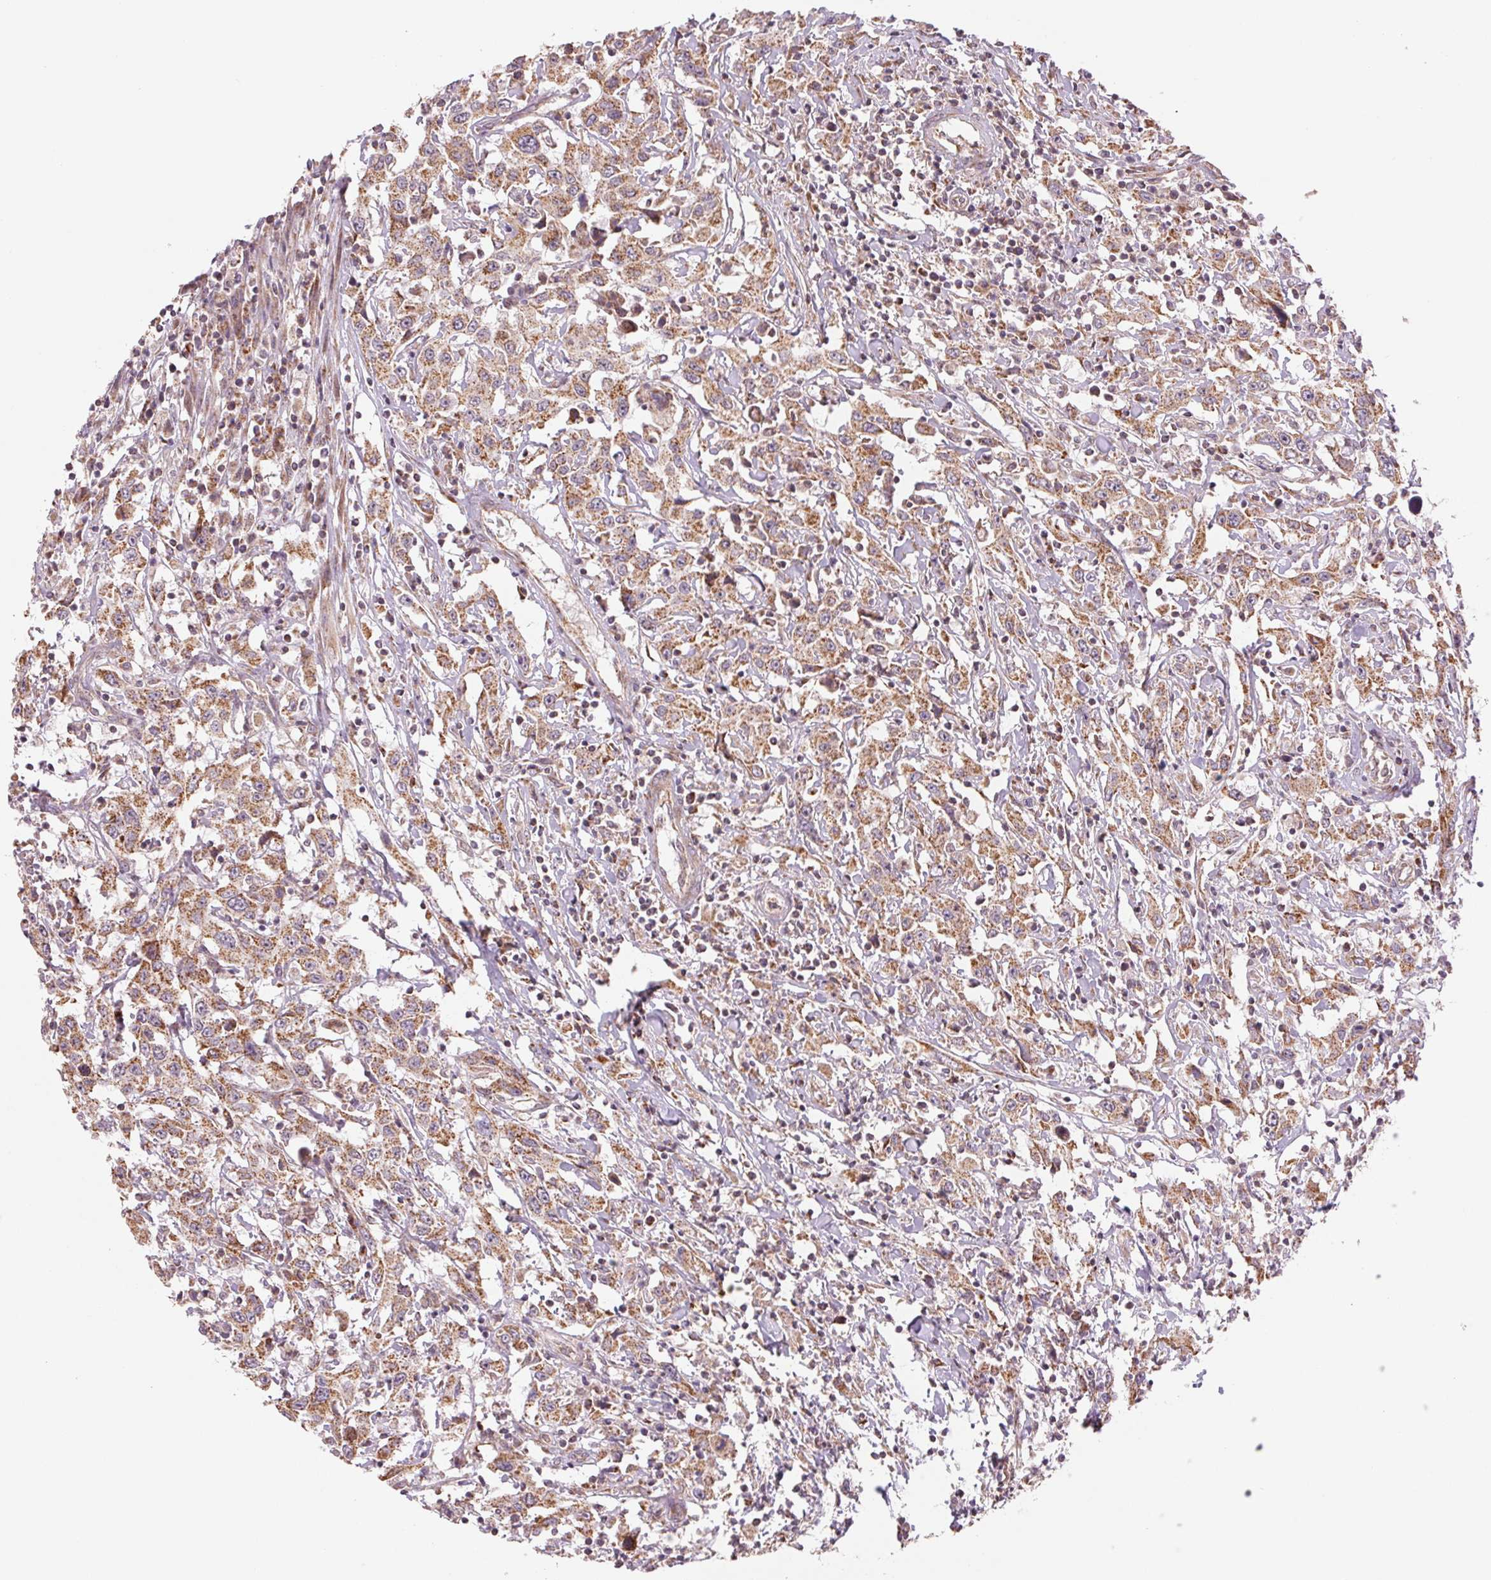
{"staining": {"intensity": "moderate", "quantity": ">75%", "location": "cytoplasmic/membranous"}, "tissue": "urothelial cancer", "cell_type": "Tumor cells", "image_type": "cancer", "snomed": [{"axis": "morphology", "description": "Urothelial carcinoma, High grade"}, {"axis": "topography", "description": "Urinary bladder"}], "caption": "Immunohistochemistry (IHC) (DAB) staining of urothelial cancer displays moderate cytoplasmic/membranous protein staining in approximately >75% of tumor cells.", "gene": "MATCAP1", "patient": {"sex": "male", "age": 61}}